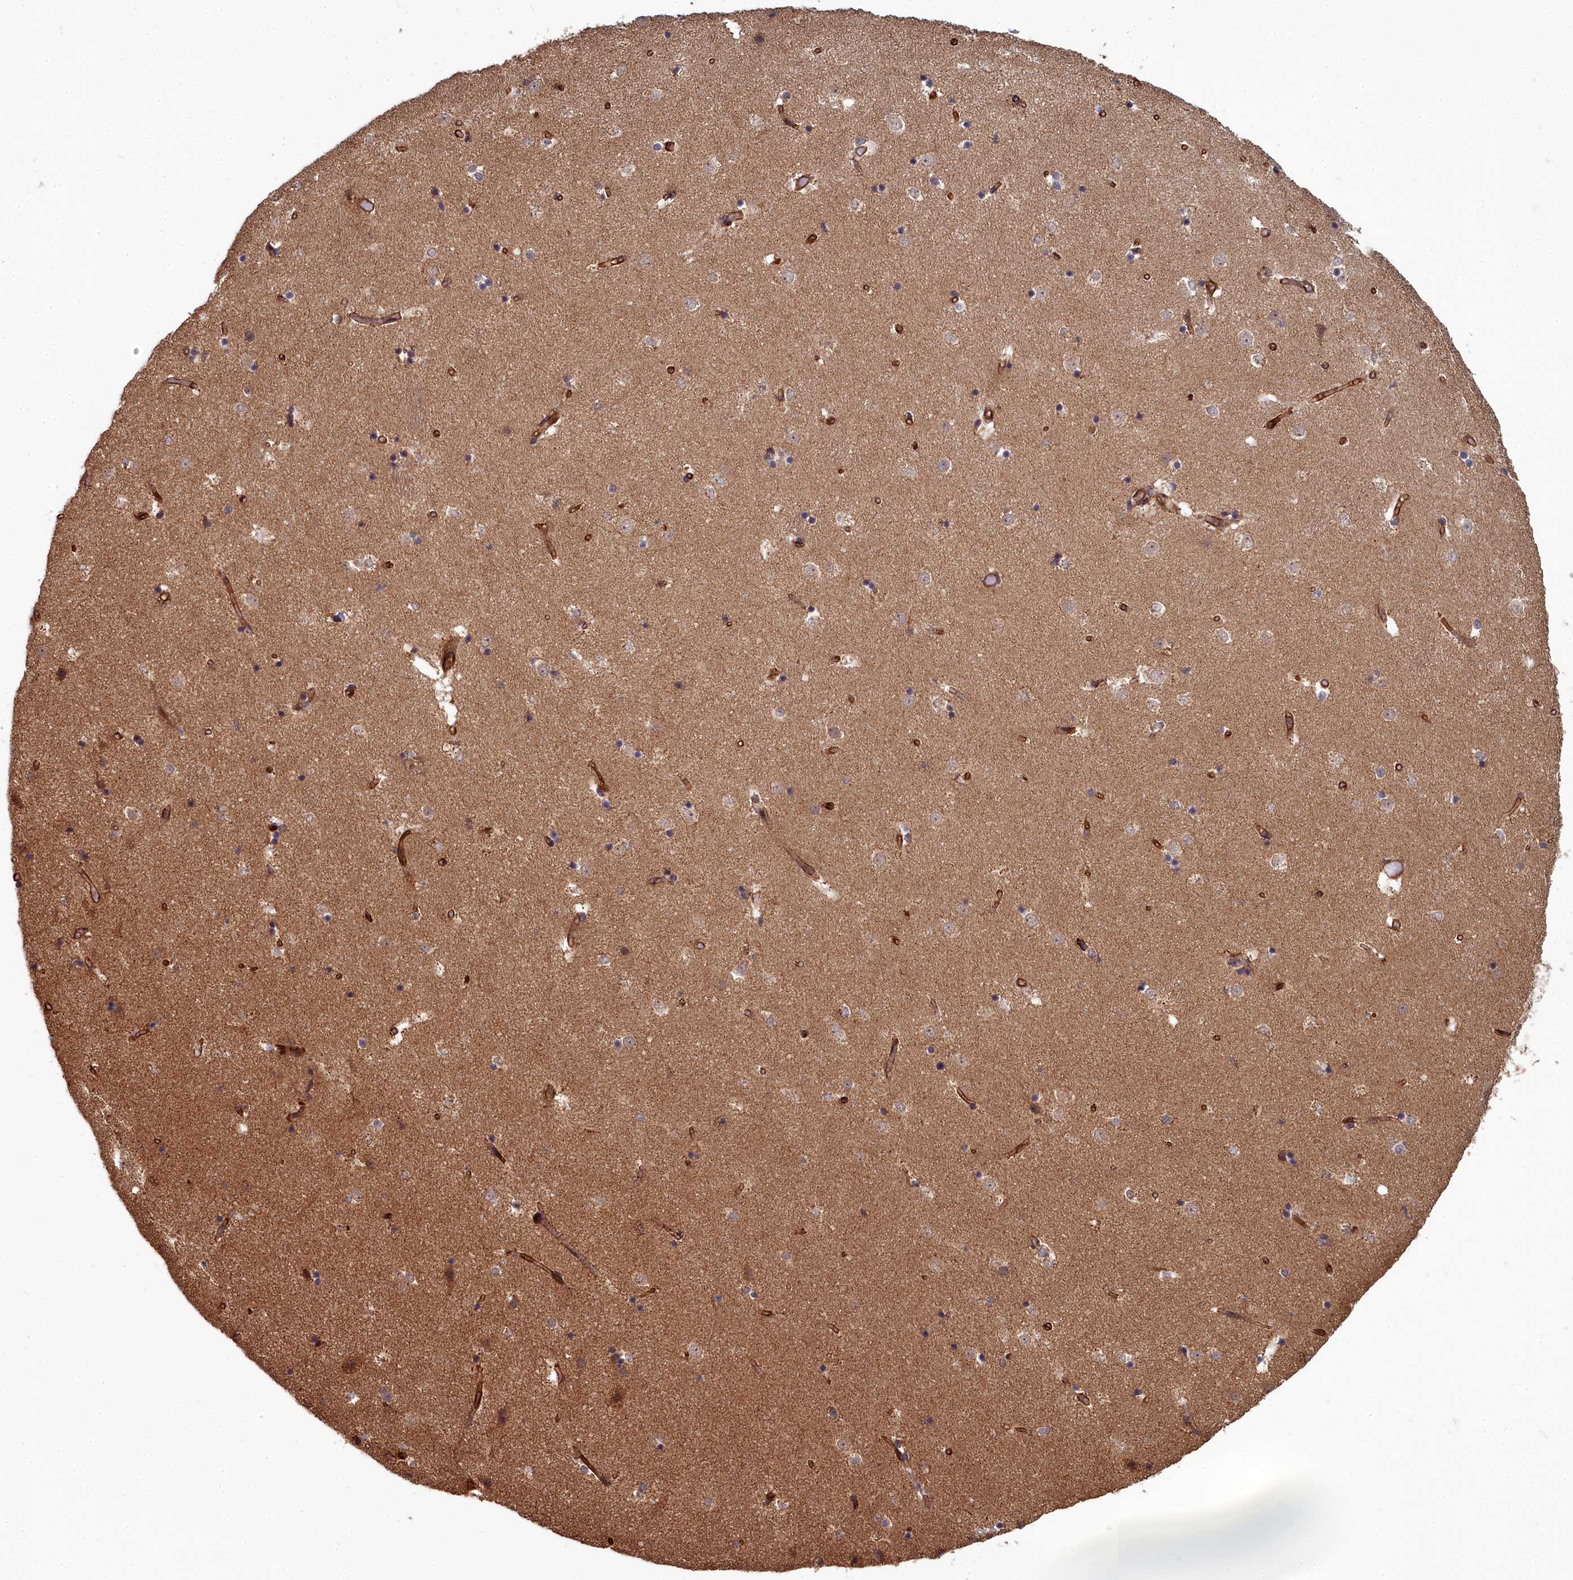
{"staining": {"intensity": "weak", "quantity": "<25%", "location": "cytoplasmic/membranous"}, "tissue": "caudate", "cell_type": "Glial cells", "image_type": "normal", "snomed": [{"axis": "morphology", "description": "Normal tissue, NOS"}, {"axis": "topography", "description": "Lateral ventricle wall"}], "caption": "Protein analysis of normal caudate displays no significant positivity in glial cells. Nuclei are stained in blue.", "gene": "TSPYL4", "patient": {"sex": "female", "age": 52}}